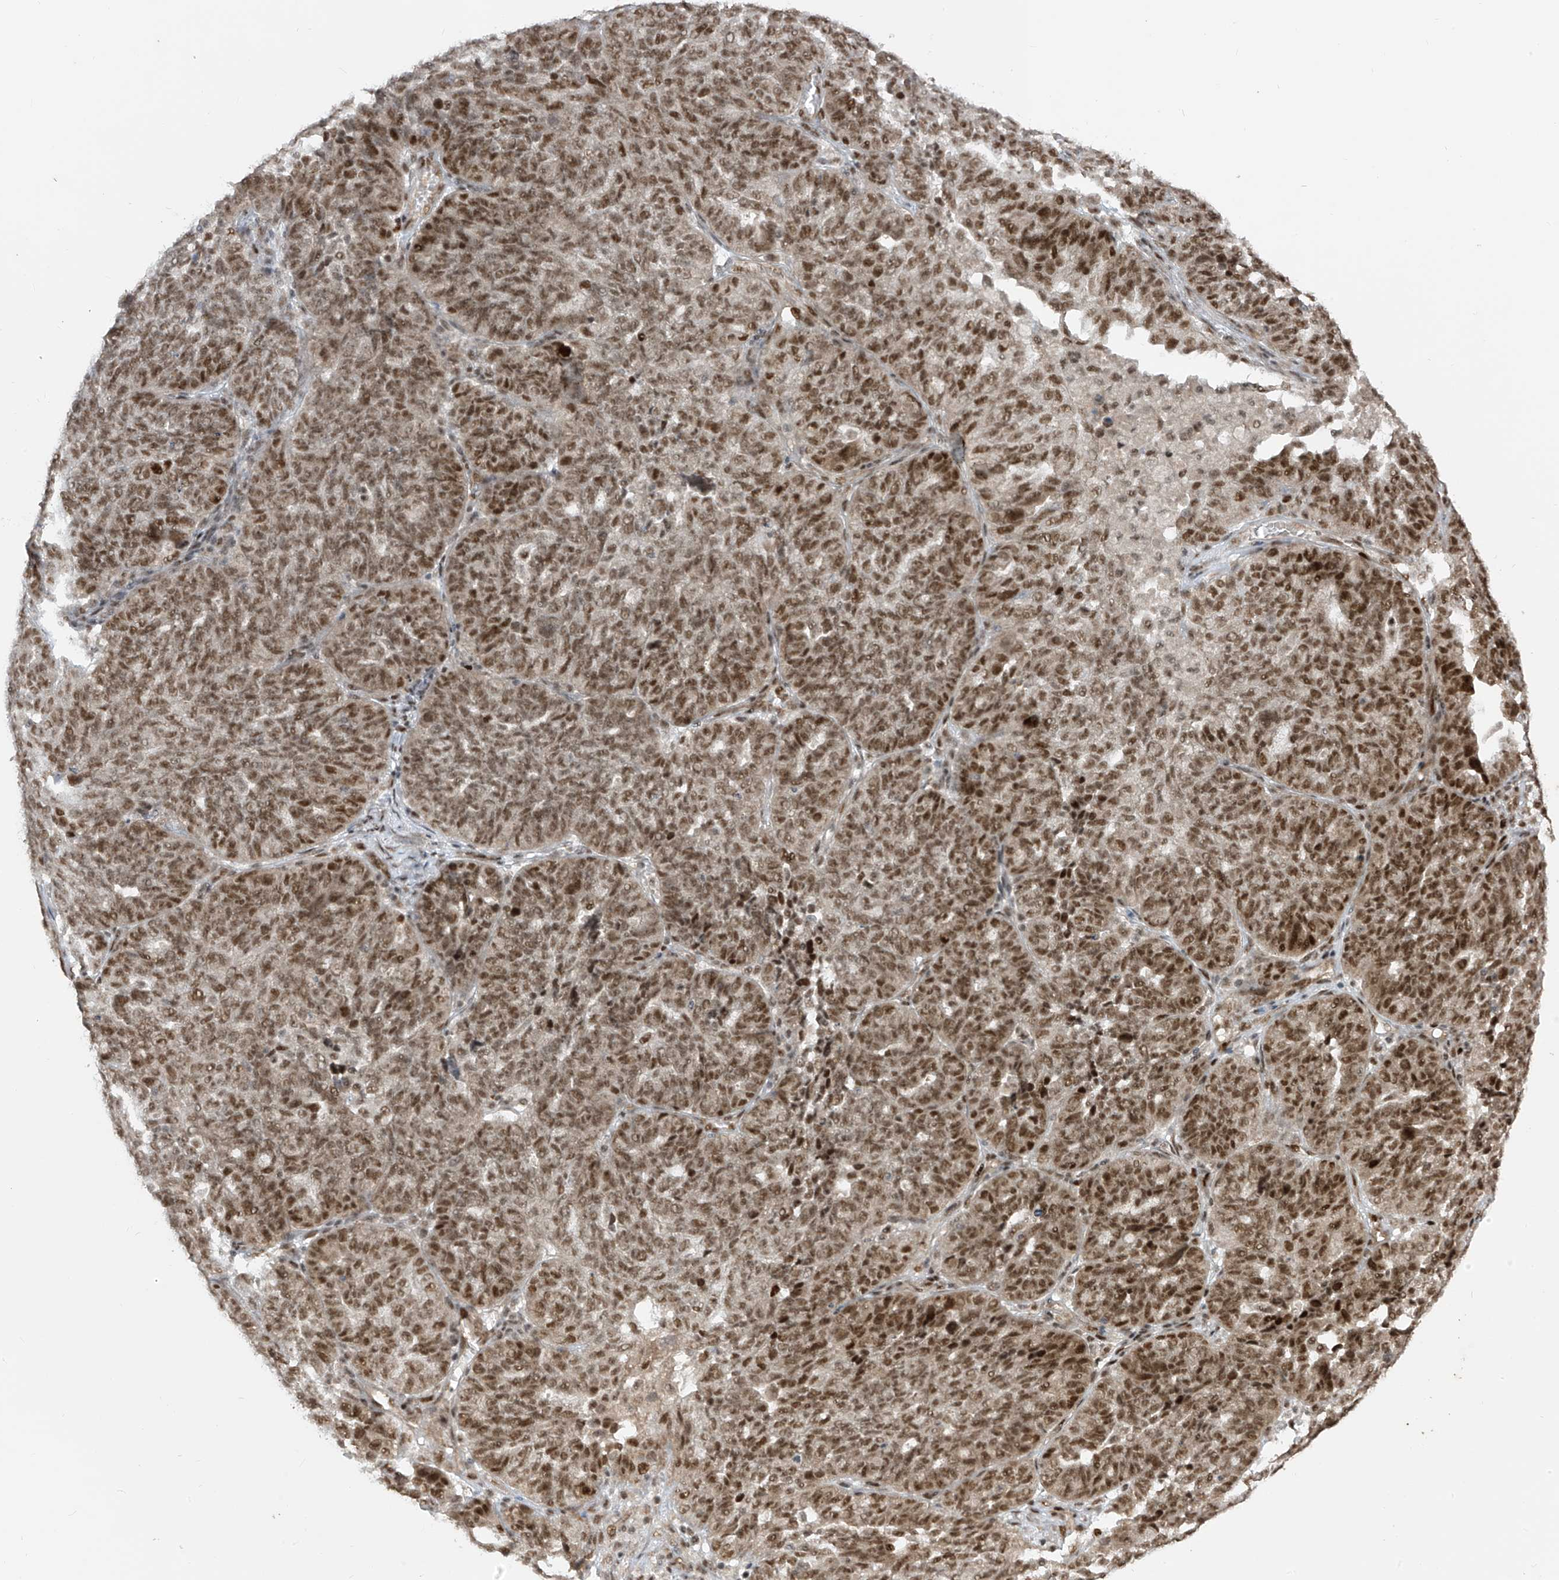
{"staining": {"intensity": "moderate", "quantity": ">75%", "location": "nuclear"}, "tissue": "ovarian cancer", "cell_type": "Tumor cells", "image_type": "cancer", "snomed": [{"axis": "morphology", "description": "Cystadenocarcinoma, serous, NOS"}, {"axis": "topography", "description": "Ovary"}], "caption": "This micrograph reveals immunohistochemistry staining of ovarian cancer (serous cystadenocarcinoma), with medium moderate nuclear expression in about >75% of tumor cells.", "gene": "ARHGEF3", "patient": {"sex": "female", "age": 59}}